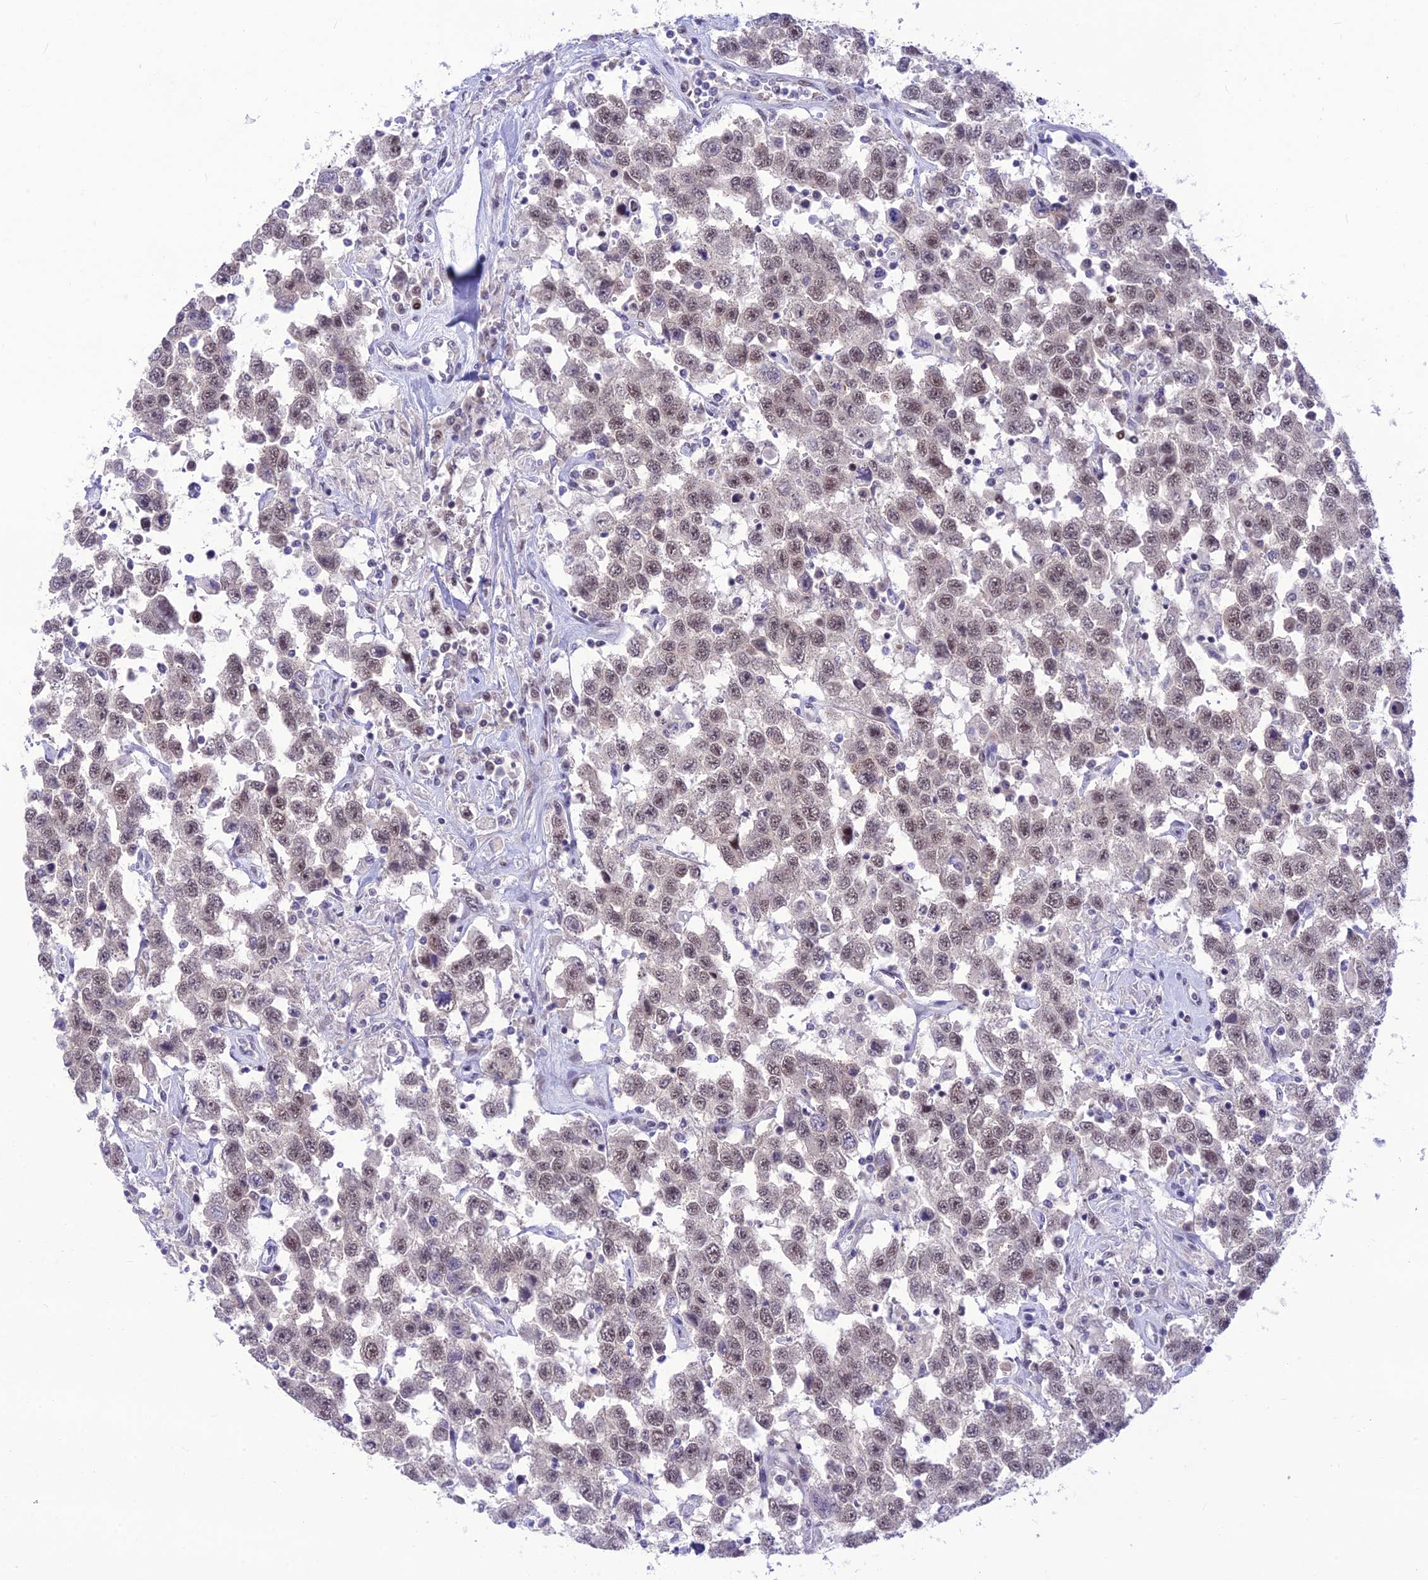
{"staining": {"intensity": "weak", "quantity": "25%-75%", "location": "nuclear"}, "tissue": "testis cancer", "cell_type": "Tumor cells", "image_type": "cancer", "snomed": [{"axis": "morphology", "description": "Seminoma, NOS"}, {"axis": "topography", "description": "Testis"}], "caption": "Immunohistochemistry (IHC) (DAB (3,3'-diaminobenzidine)) staining of human testis cancer displays weak nuclear protein staining in about 25%-75% of tumor cells.", "gene": "ASPDH", "patient": {"sex": "male", "age": 41}}